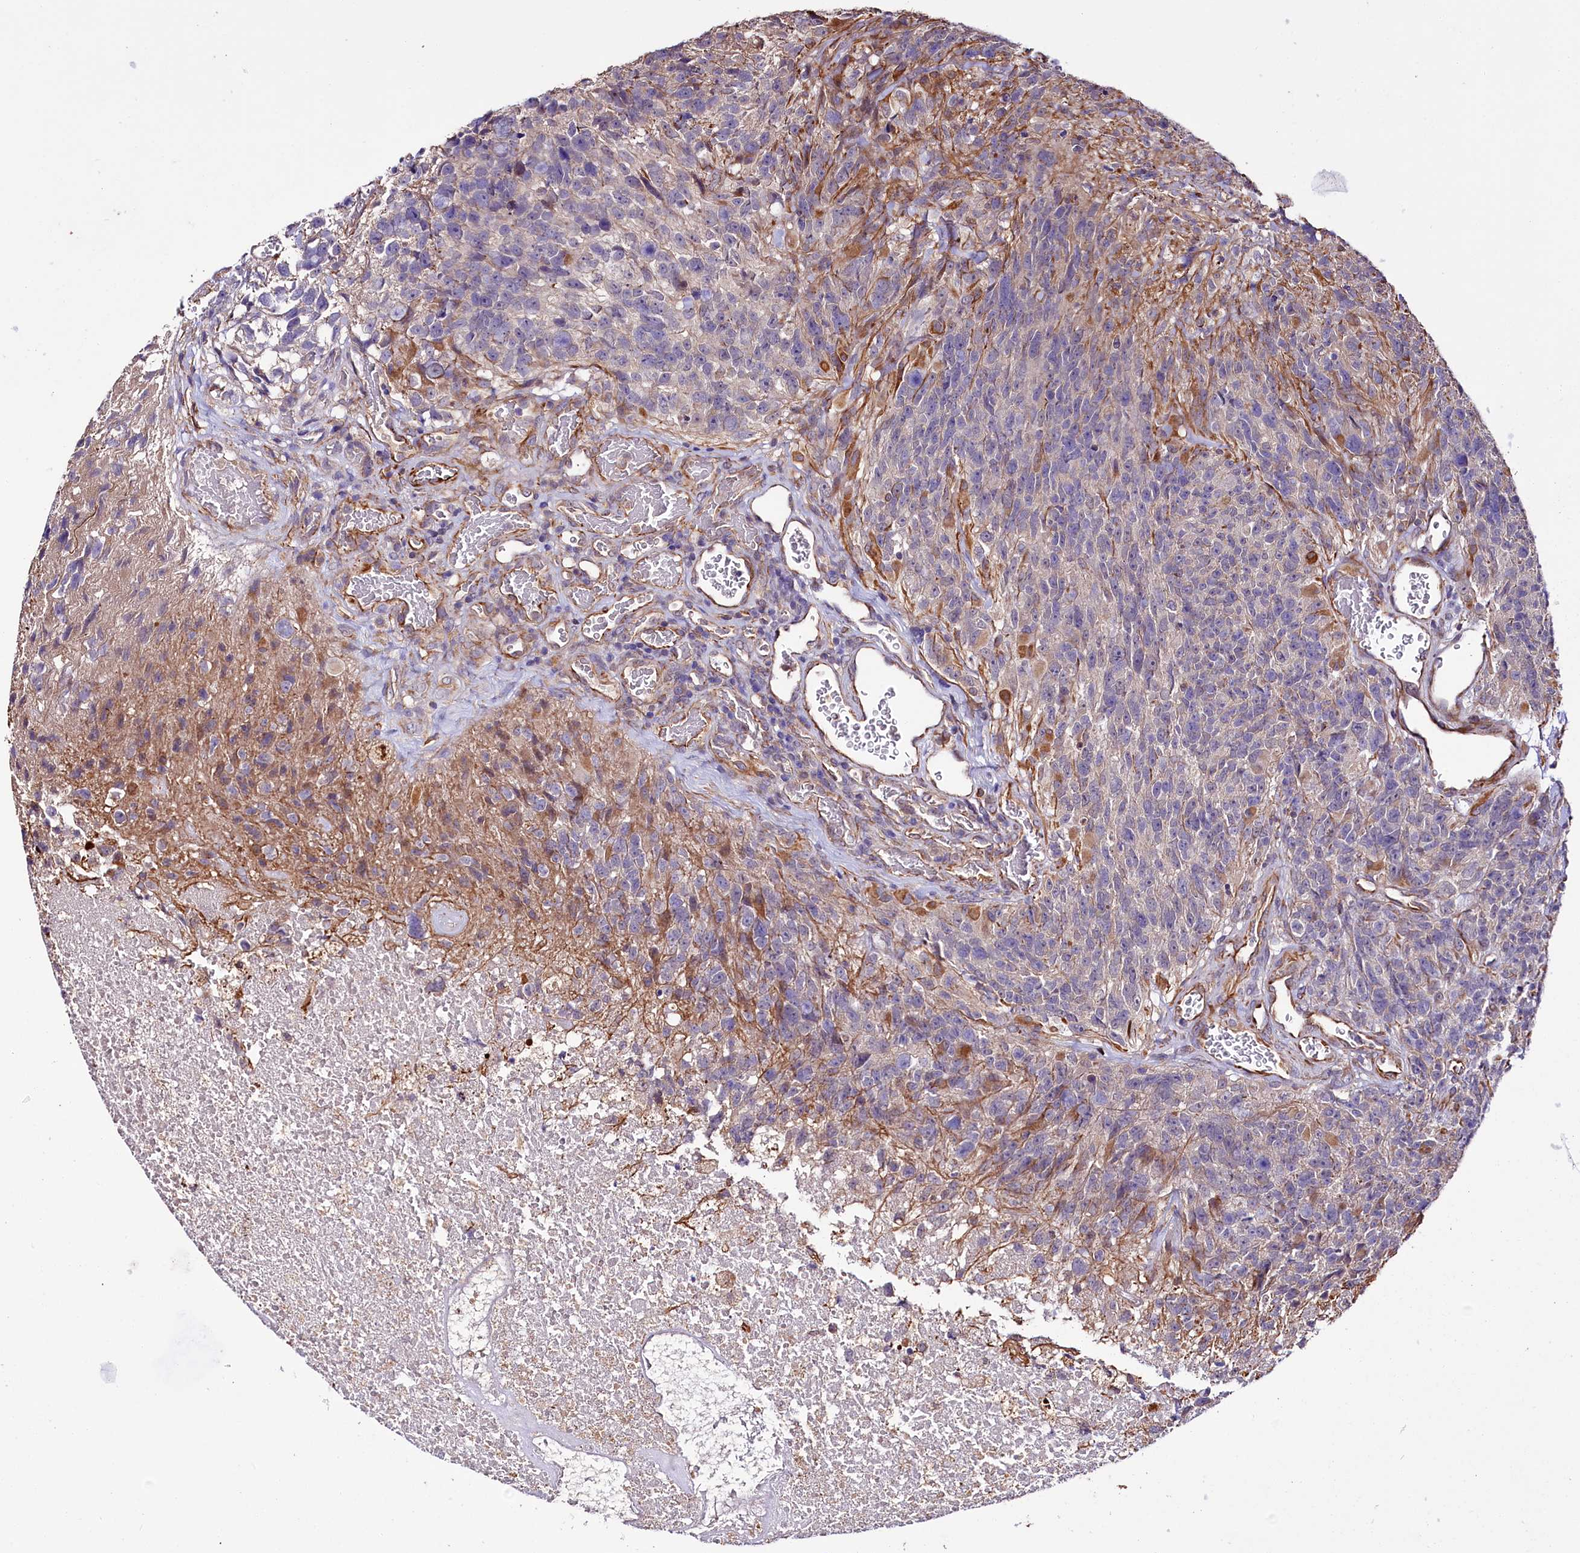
{"staining": {"intensity": "negative", "quantity": "none", "location": "none"}, "tissue": "glioma", "cell_type": "Tumor cells", "image_type": "cancer", "snomed": [{"axis": "morphology", "description": "Glioma, malignant, High grade"}, {"axis": "topography", "description": "Brain"}], "caption": "High magnification brightfield microscopy of glioma stained with DAB (3,3'-diaminobenzidine) (brown) and counterstained with hematoxylin (blue): tumor cells show no significant expression.", "gene": "TTC12", "patient": {"sex": "male", "age": 76}}